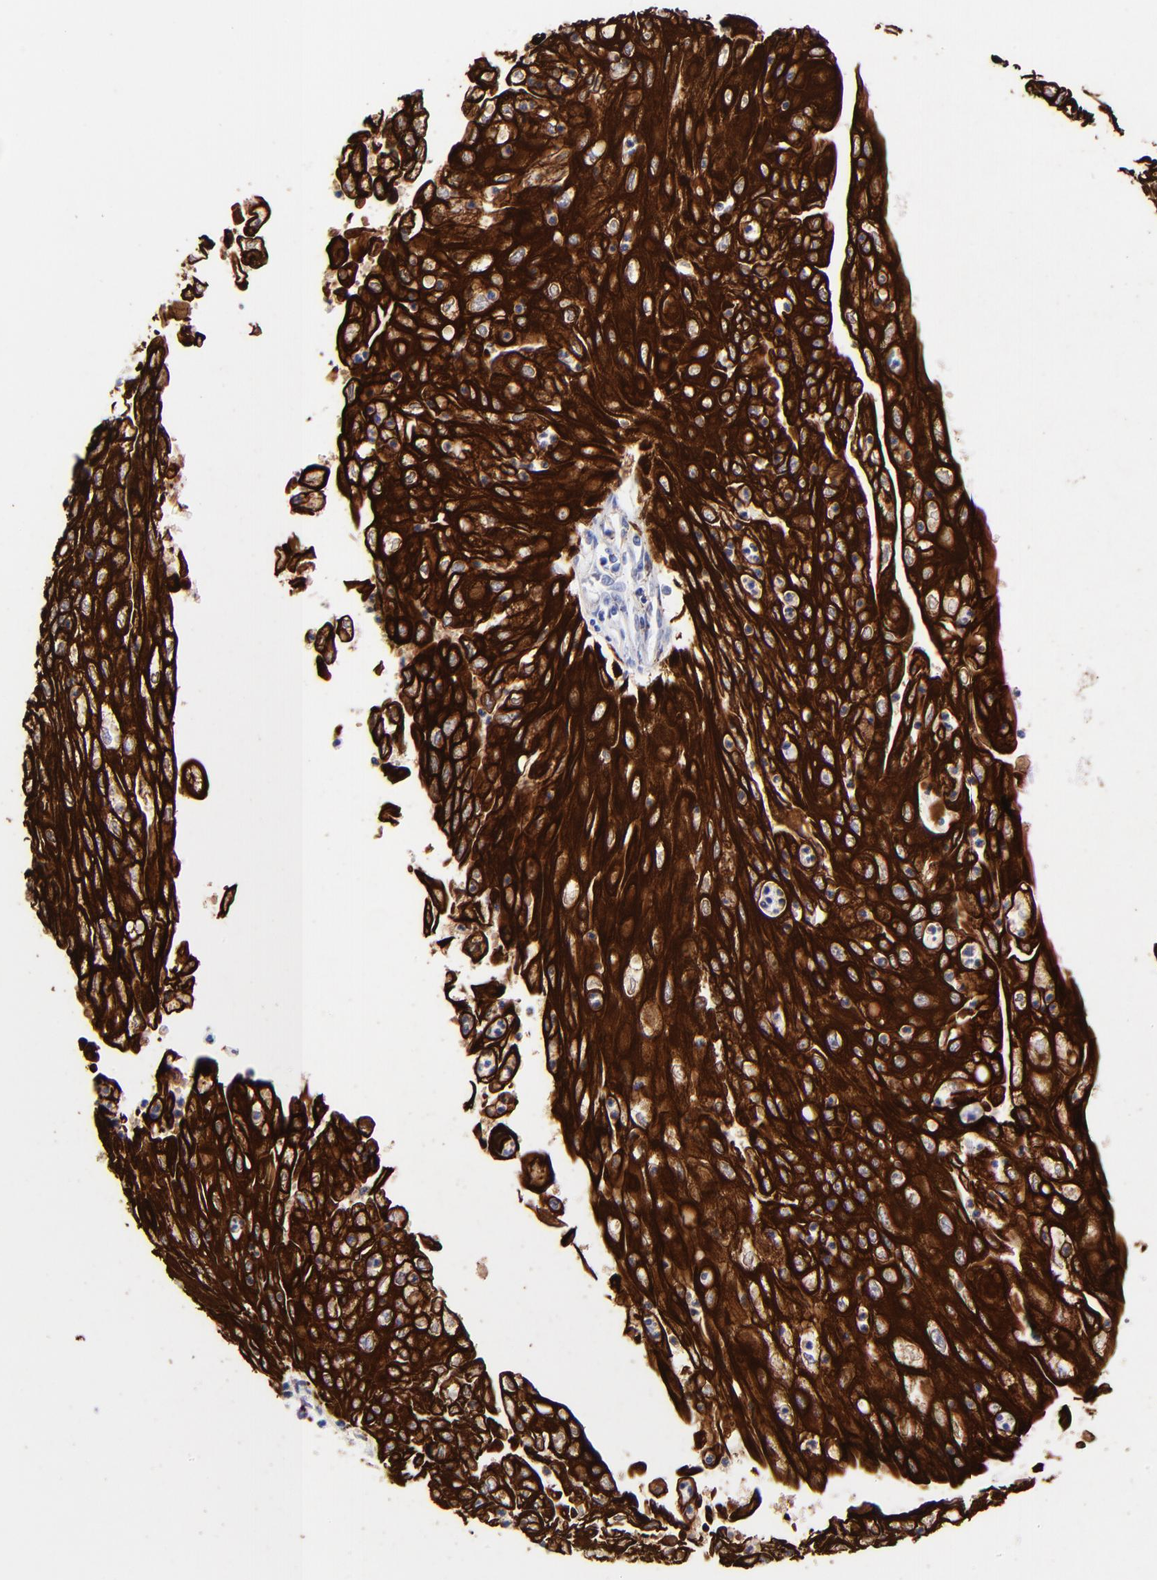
{"staining": {"intensity": "strong", "quantity": ">75%", "location": "cytoplasmic/membranous"}, "tissue": "endometrial cancer", "cell_type": "Tumor cells", "image_type": "cancer", "snomed": [{"axis": "morphology", "description": "Adenocarcinoma, NOS"}, {"axis": "topography", "description": "Endometrium"}], "caption": "The photomicrograph shows immunohistochemical staining of endometrial cancer (adenocarcinoma). There is strong cytoplasmic/membranous expression is present in approximately >75% of tumor cells. The staining was performed using DAB, with brown indicating positive protein expression. Nuclei are stained blue with hematoxylin.", "gene": "KRT19", "patient": {"sex": "female", "age": 75}}